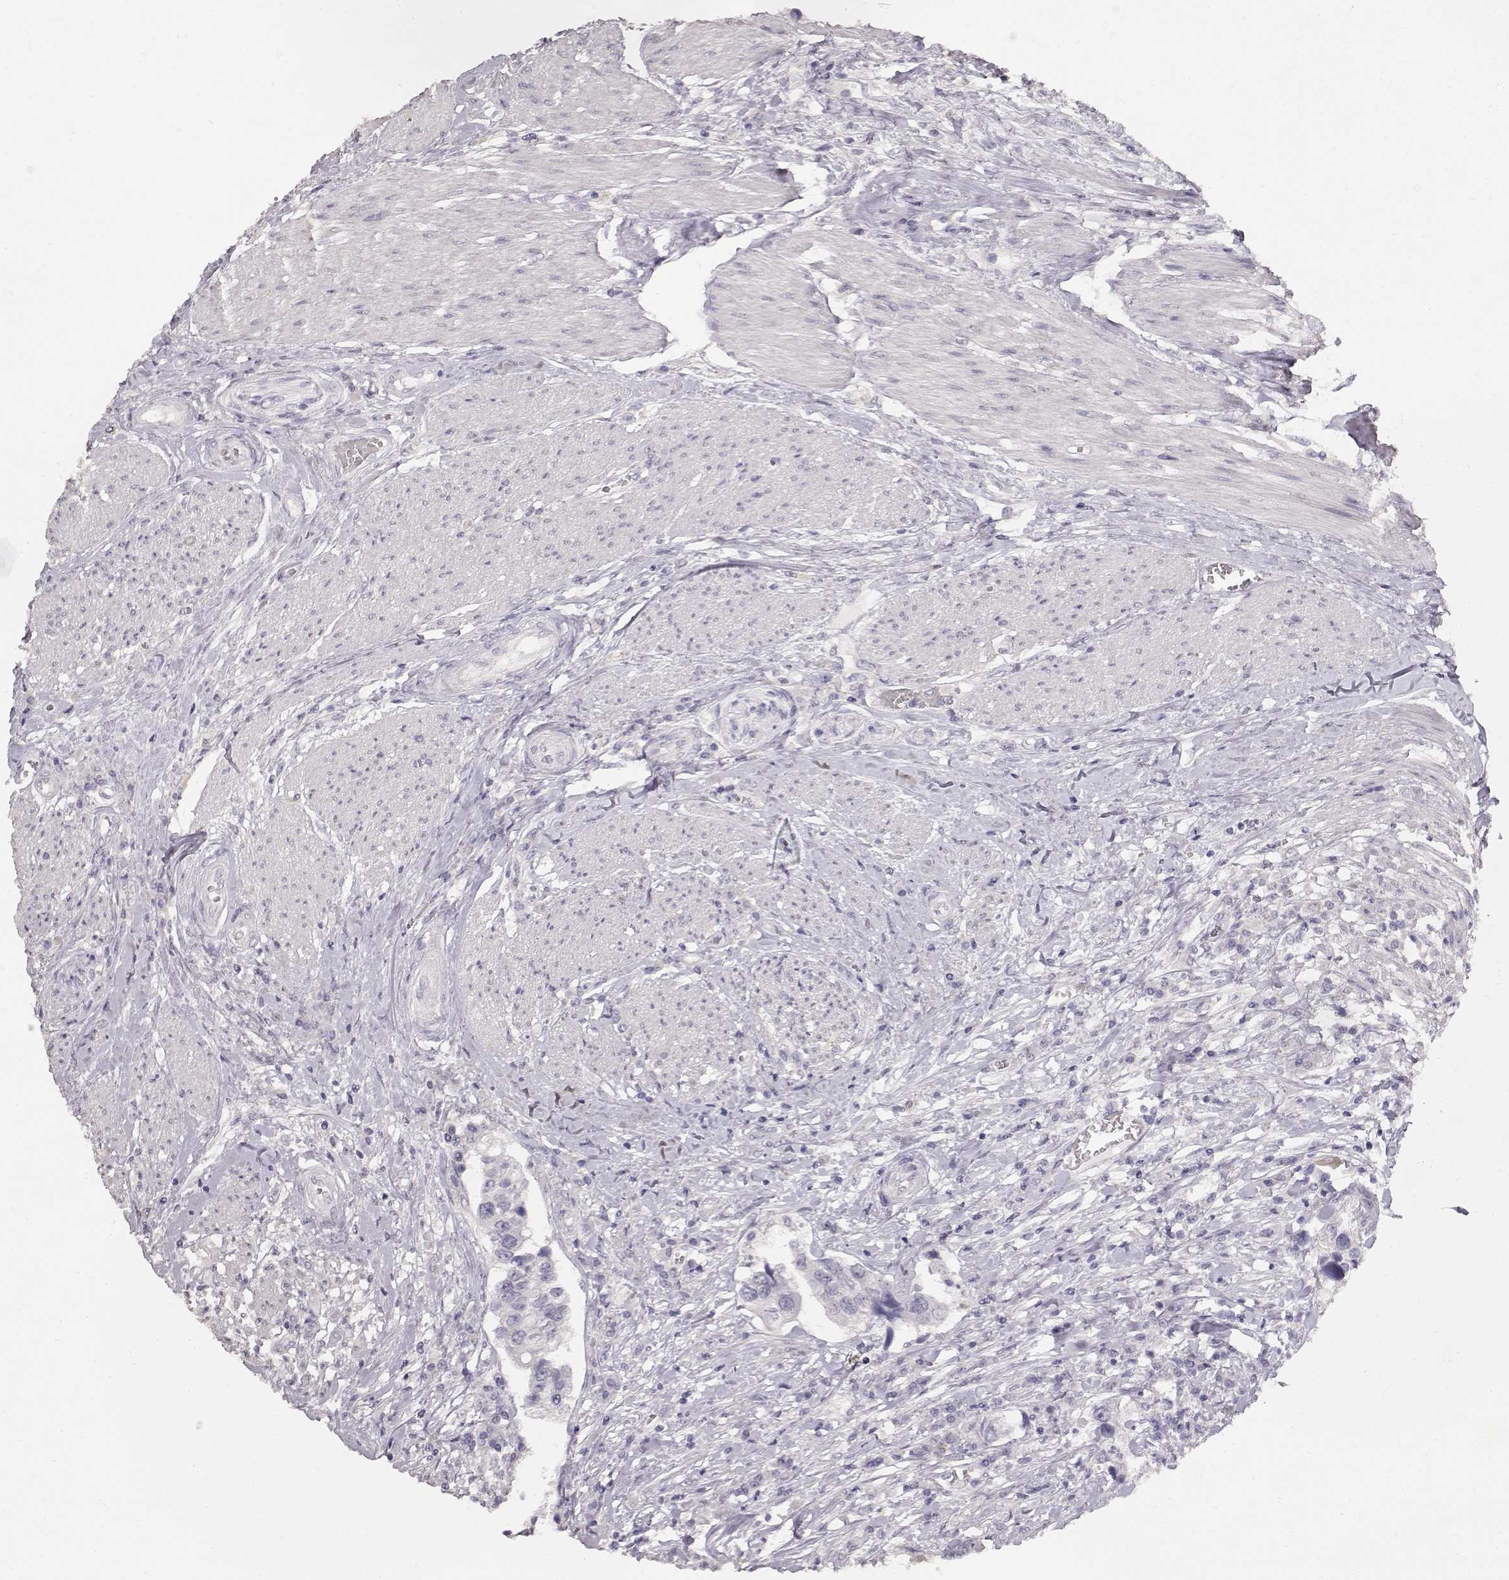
{"staining": {"intensity": "negative", "quantity": "none", "location": "none"}, "tissue": "urothelial cancer", "cell_type": "Tumor cells", "image_type": "cancer", "snomed": [{"axis": "morphology", "description": "Urothelial carcinoma, NOS"}, {"axis": "morphology", "description": "Urothelial carcinoma, High grade"}, {"axis": "topography", "description": "Urinary bladder"}], "caption": "IHC of transitional cell carcinoma shows no expression in tumor cells. (DAB (3,3'-diaminobenzidine) IHC visualized using brightfield microscopy, high magnification).", "gene": "TPH2", "patient": {"sex": "male", "age": 63}}